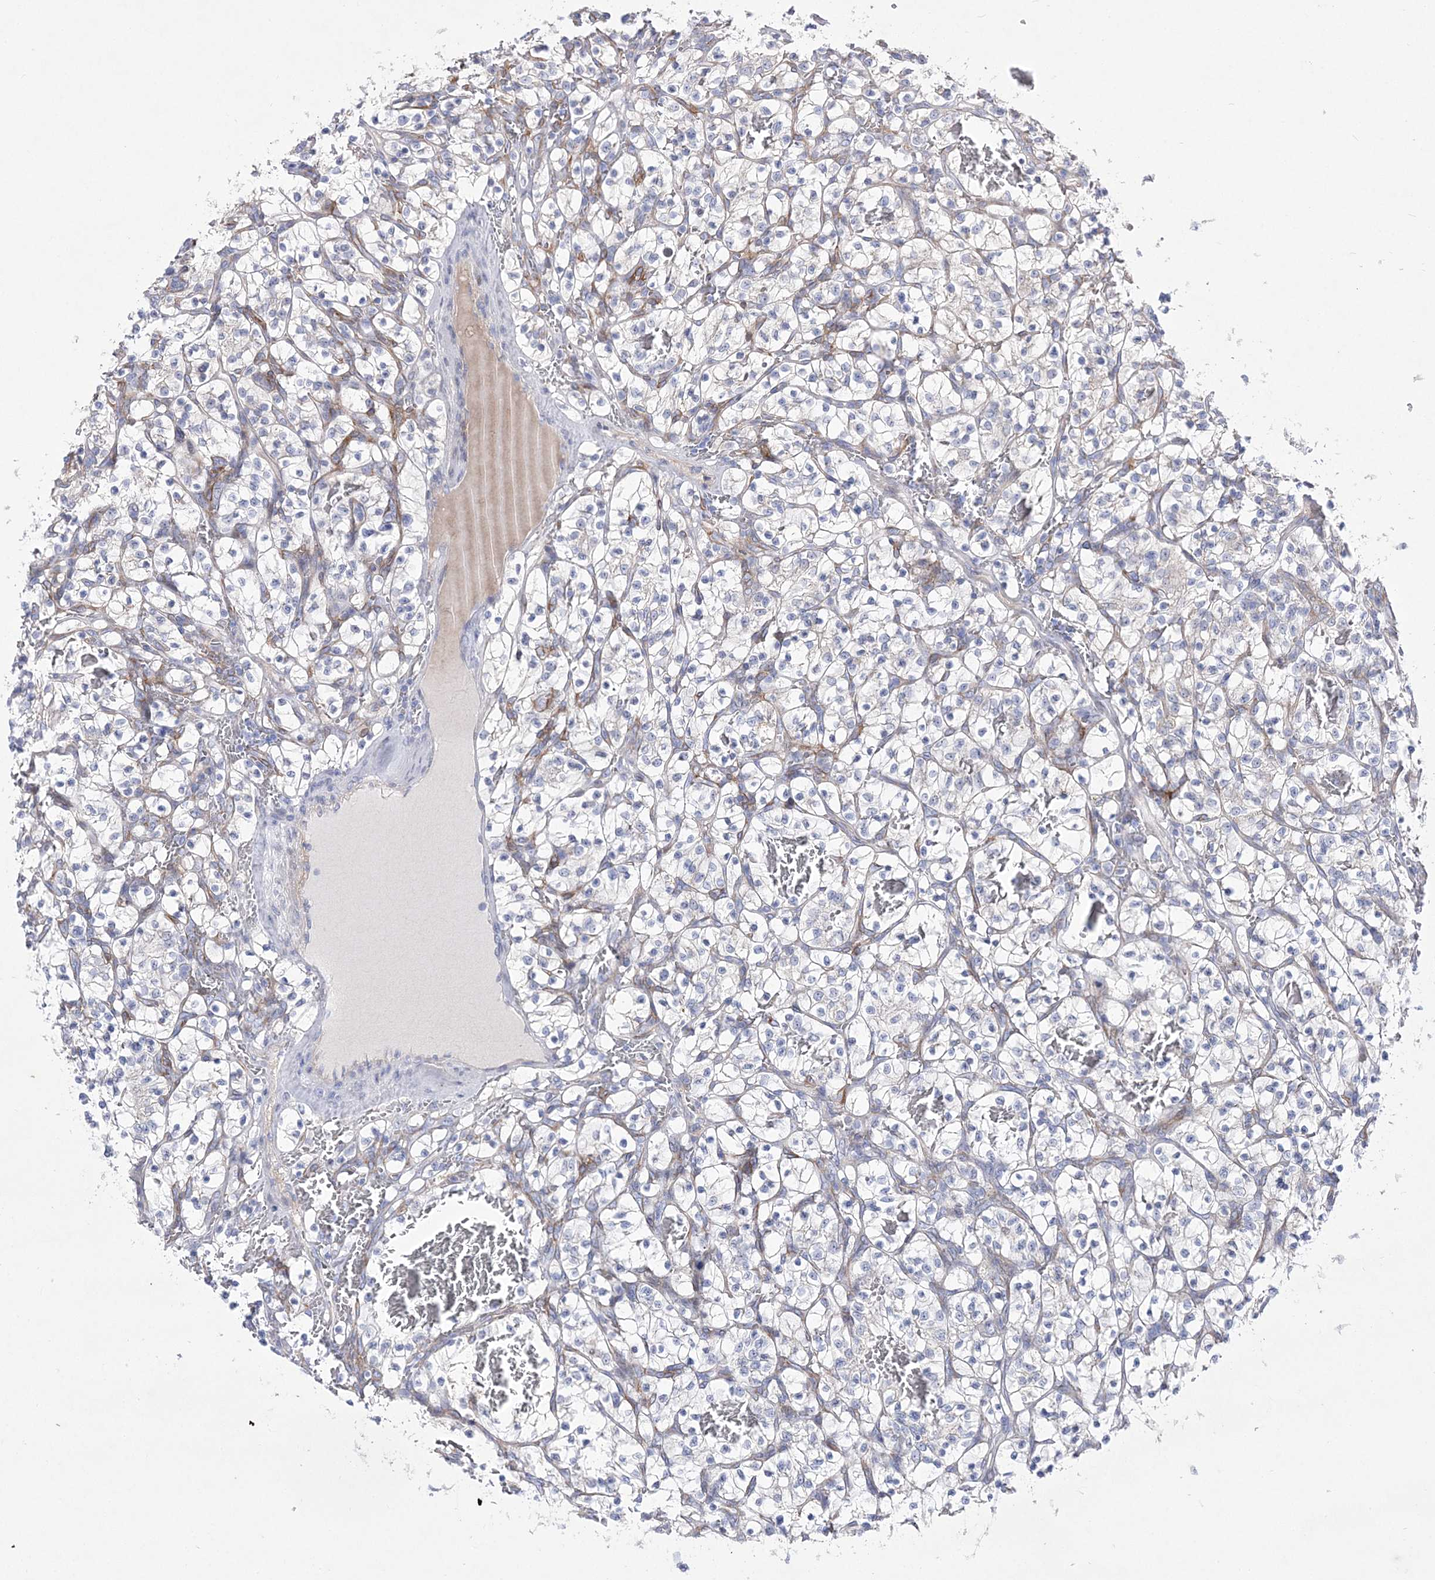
{"staining": {"intensity": "negative", "quantity": "none", "location": "none"}, "tissue": "renal cancer", "cell_type": "Tumor cells", "image_type": "cancer", "snomed": [{"axis": "morphology", "description": "Adenocarcinoma, NOS"}, {"axis": "topography", "description": "Kidney"}], "caption": "Renal cancer (adenocarcinoma) stained for a protein using immunohistochemistry exhibits no staining tumor cells.", "gene": "ANO1", "patient": {"sex": "female", "age": 57}}